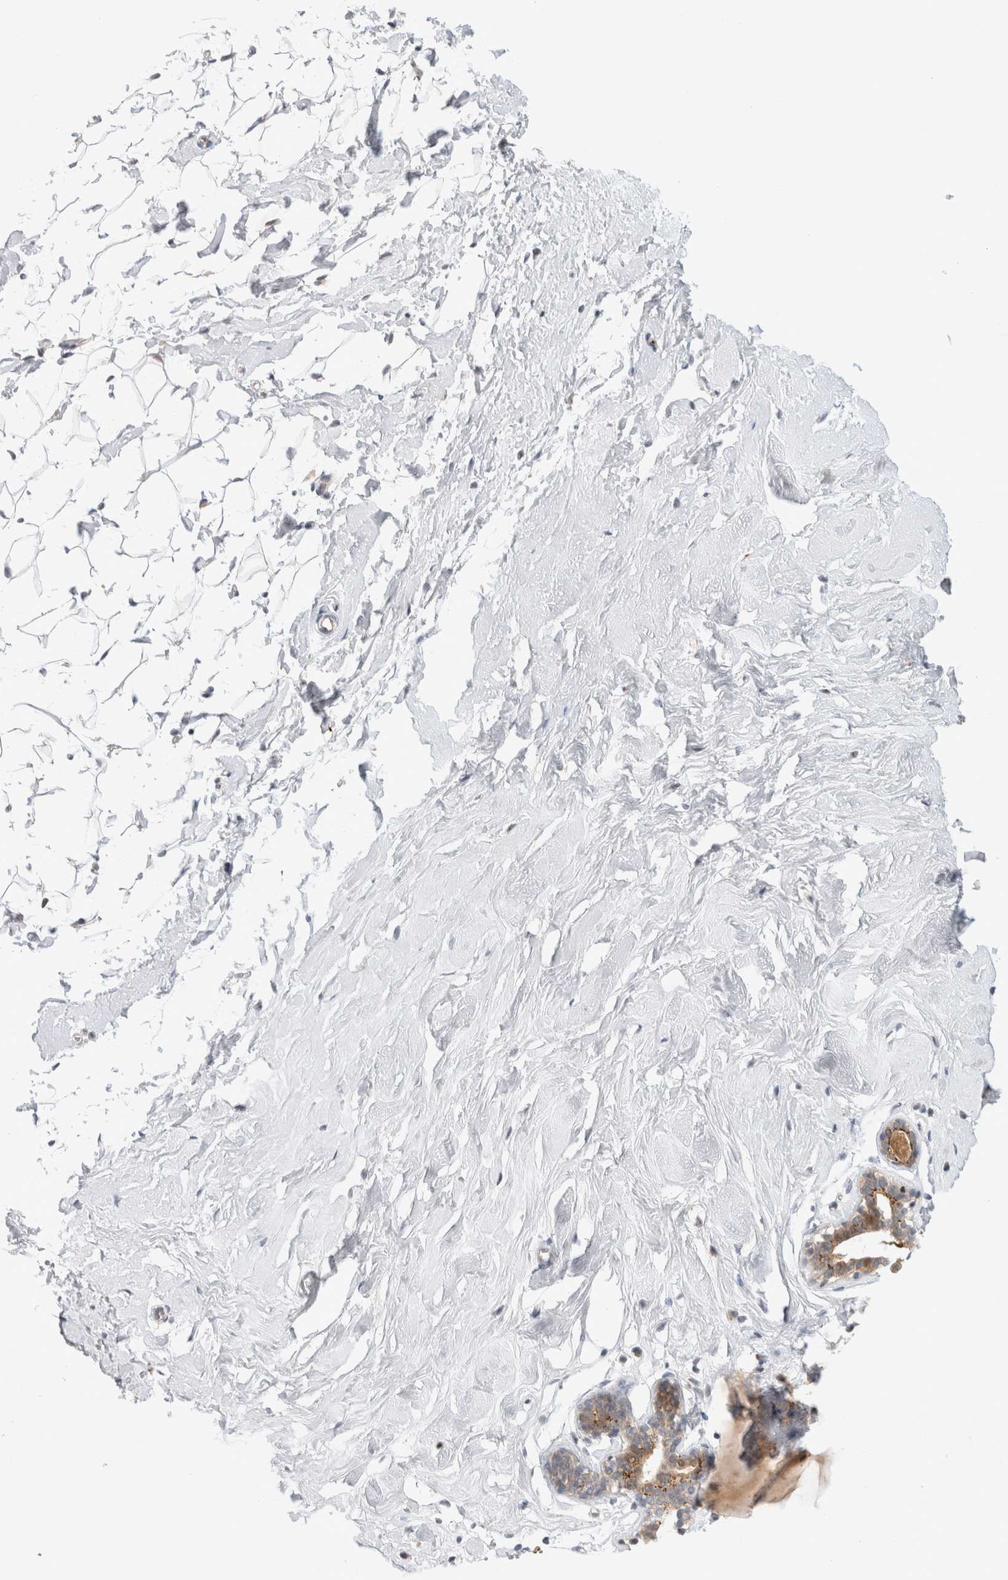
{"staining": {"intensity": "negative", "quantity": "none", "location": "none"}, "tissue": "breast", "cell_type": "Adipocytes", "image_type": "normal", "snomed": [{"axis": "morphology", "description": "Normal tissue, NOS"}, {"axis": "topography", "description": "Breast"}], "caption": "A micrograph of human breast is negative for staining in adipocytes. (Stains: DAB (3,3'-diaminobenzidine) IHC with hematoxylin counter stain, Microscopy: brightfield microscopy at high magnification).", "gene": "VPS28", "patient": {"sex": "female", "age": 23}}